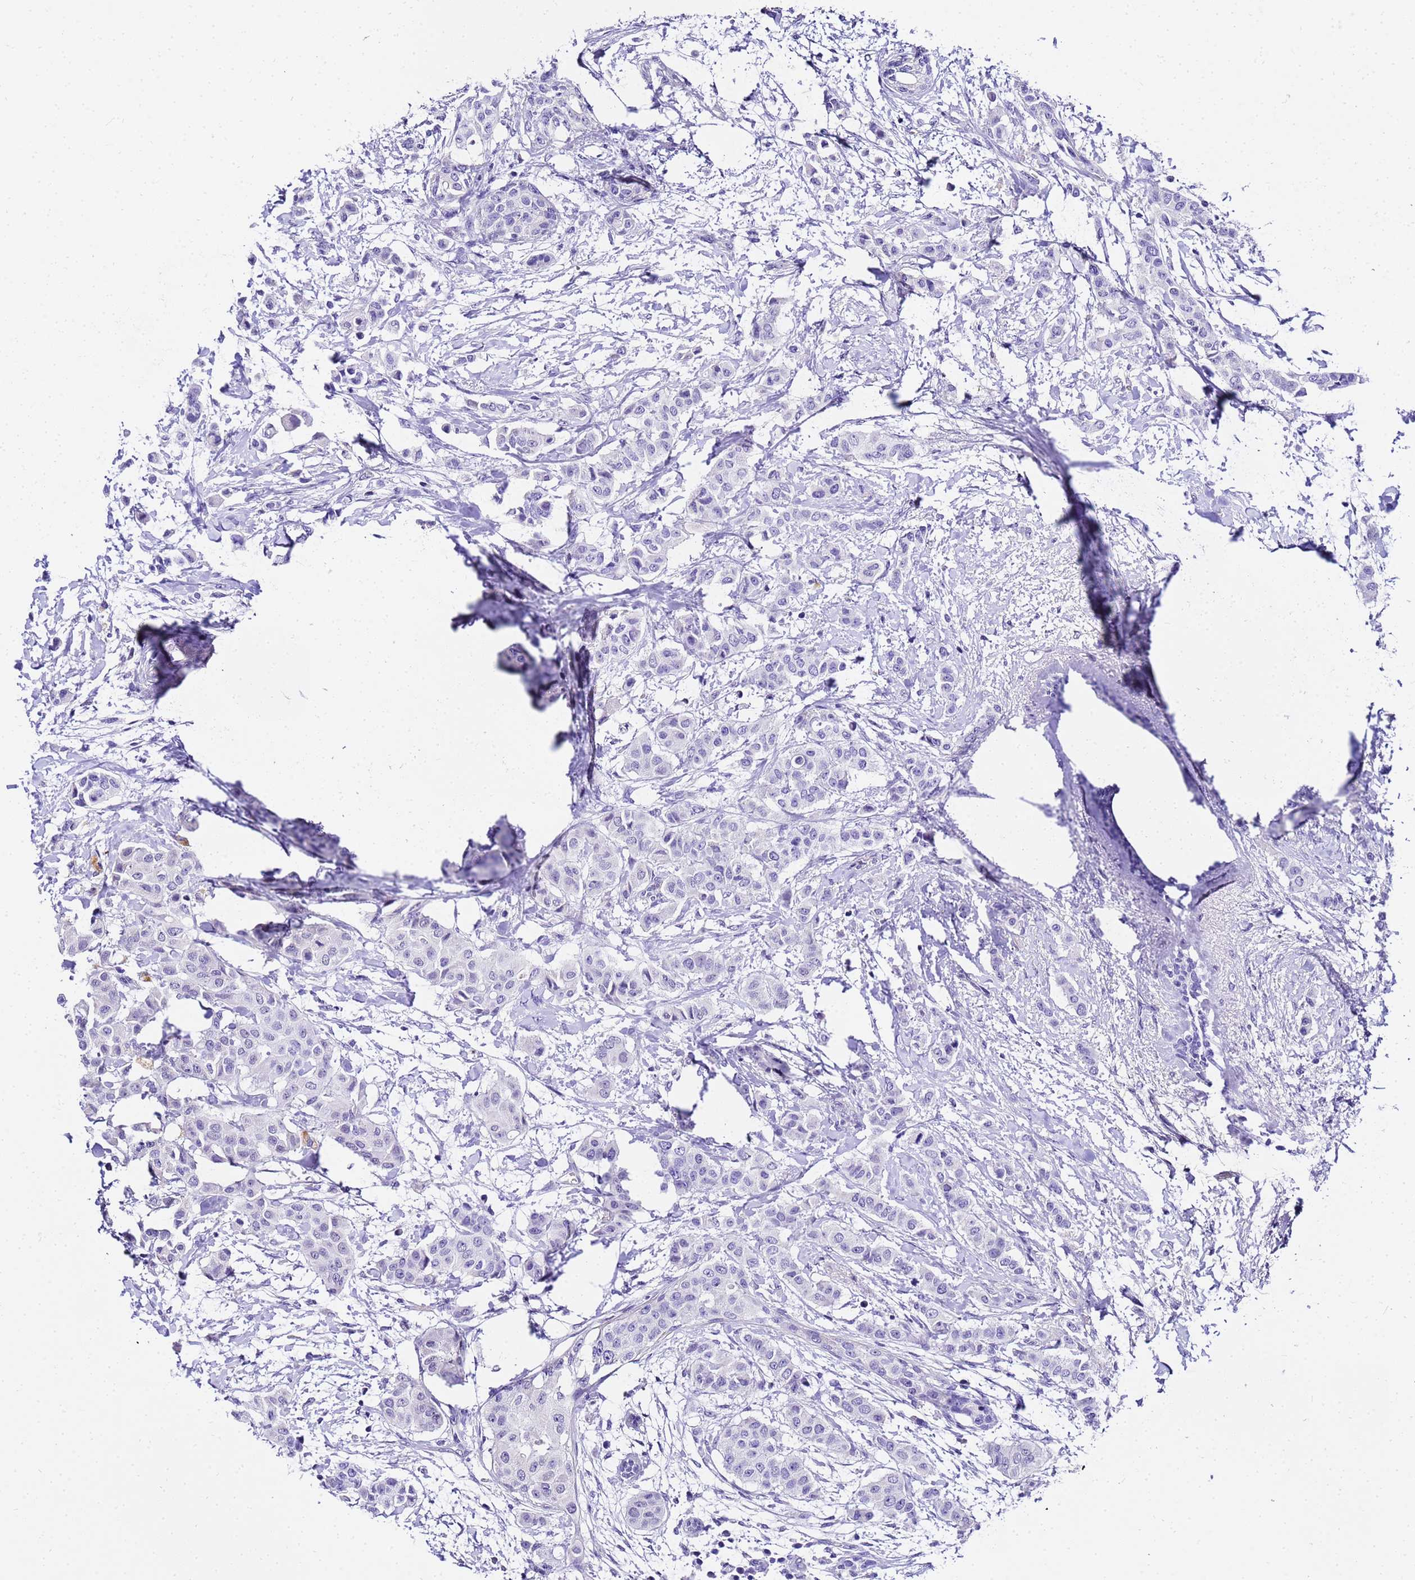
{"staining": {"intensity": "negative", "quantity": "none", "location": "none"}, "tissue": "breast cancer", "cell_type": "Tumor cells", "image_type": "cancer", "snomed": [{"axis": "morphology", "description": "Duct carcinoma"}, {"axis": "topography", "description": "Breast"}], "caption": "This is a photomicrograph of immunohistochemistry (IHC) staining of breast invasive ductal carcinoma, which shows no staining in tumor cells. (Brightfield microscopy of DAB (3,3'-diaminobenzidine) IHC at high magnification).", "gene": "HSPB6", "patient": {"sex": "female", "age": 40}}